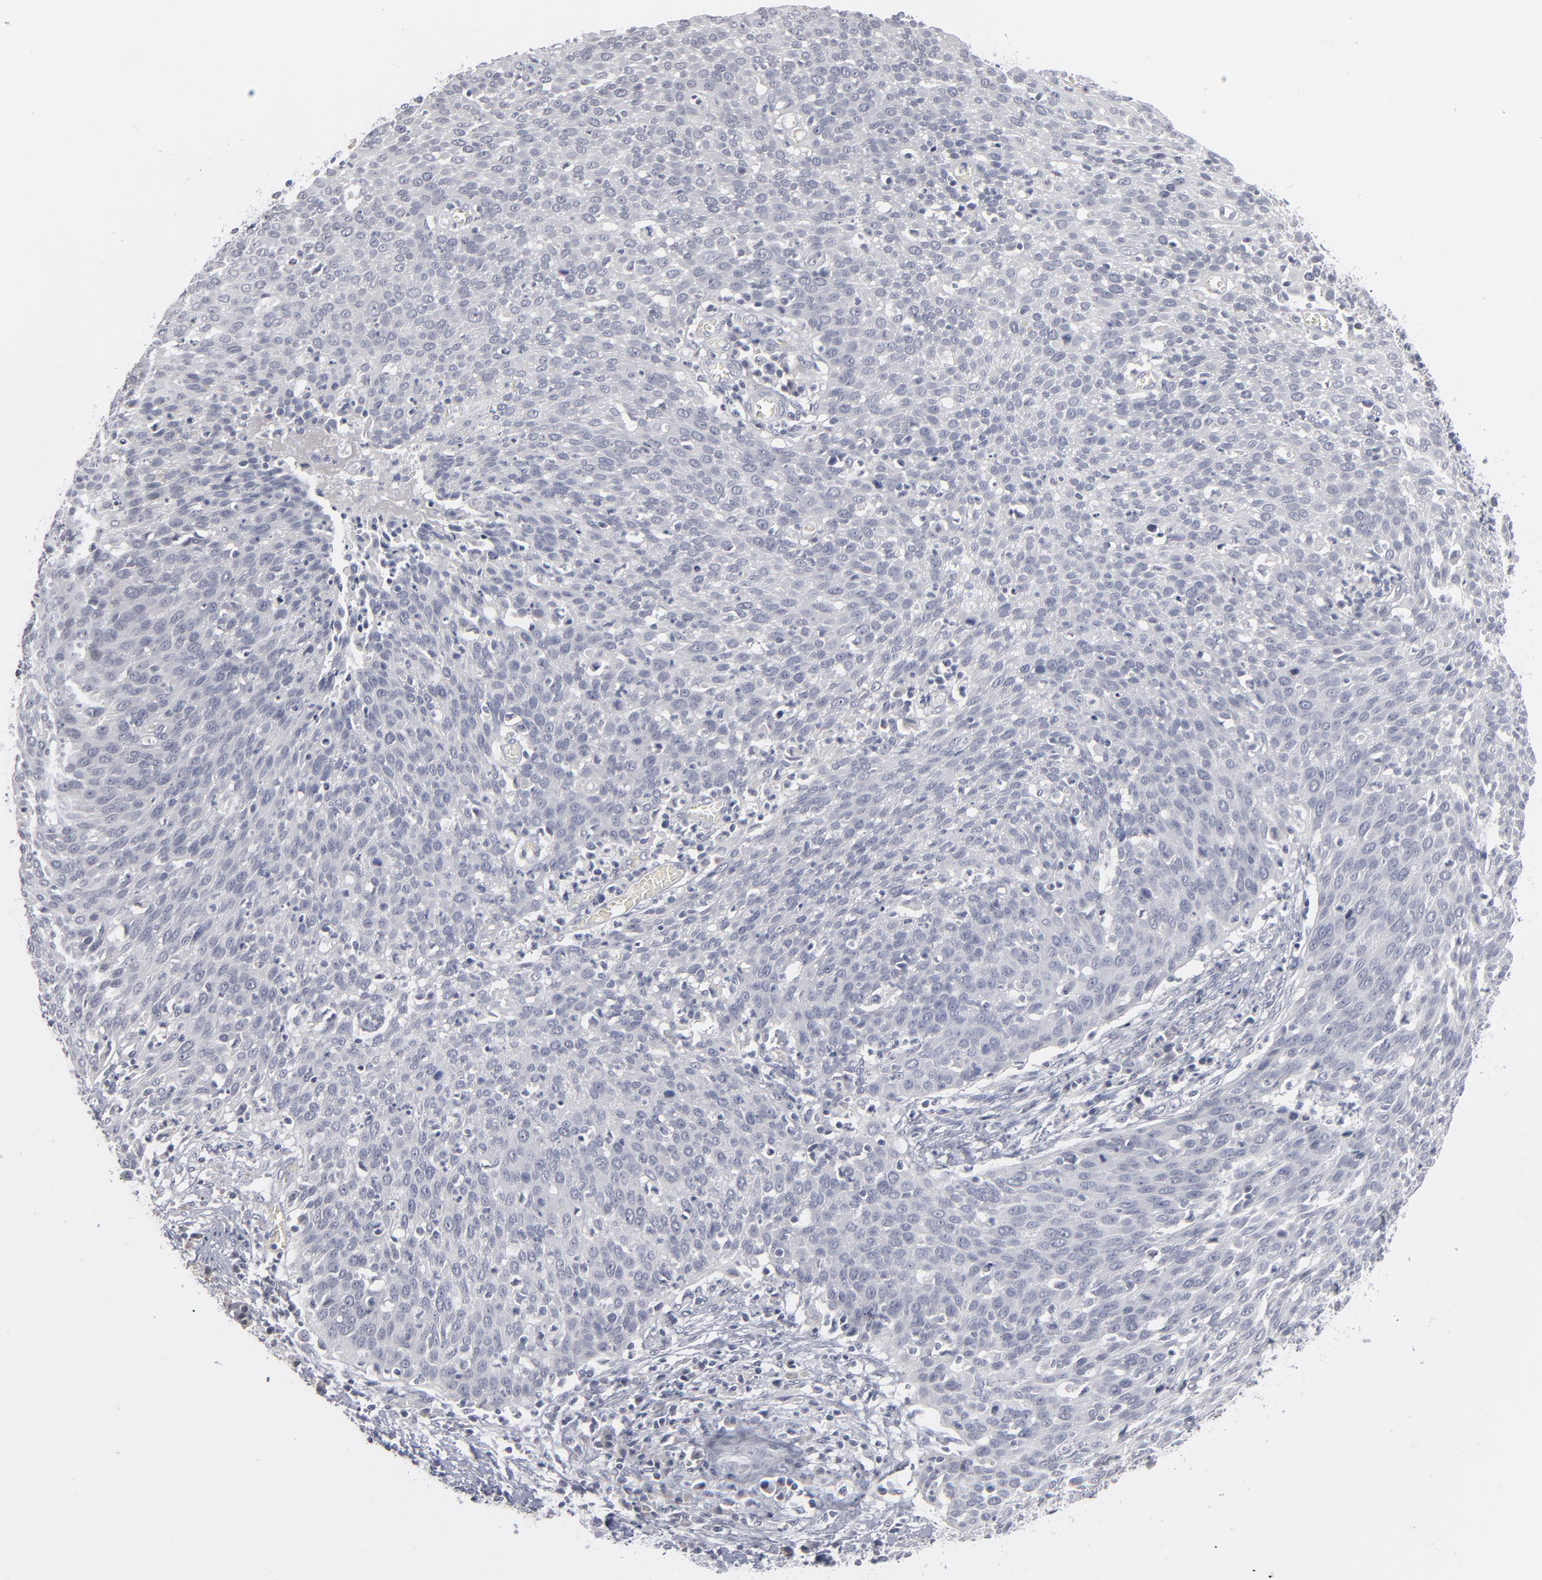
{"staining": {"intensity": "negative", "quantity": "none", "location": "none"}, "tissue": "cervical cancer", "cell_type": "Tumor cells", "image_type": "cancer", "snomed": [{"axis": "morphology", "description": "Squamous cell carcinoma, NOS"}, {"axis": "topography", "description": "Cervix"}], "caption": "This is an IHC photomicrograph of human cervical squamous cell carcinoma. There is no expression in tumor cells.", "gene": "KIAA1210", "patient": {"sex": "female", "age": 38}}